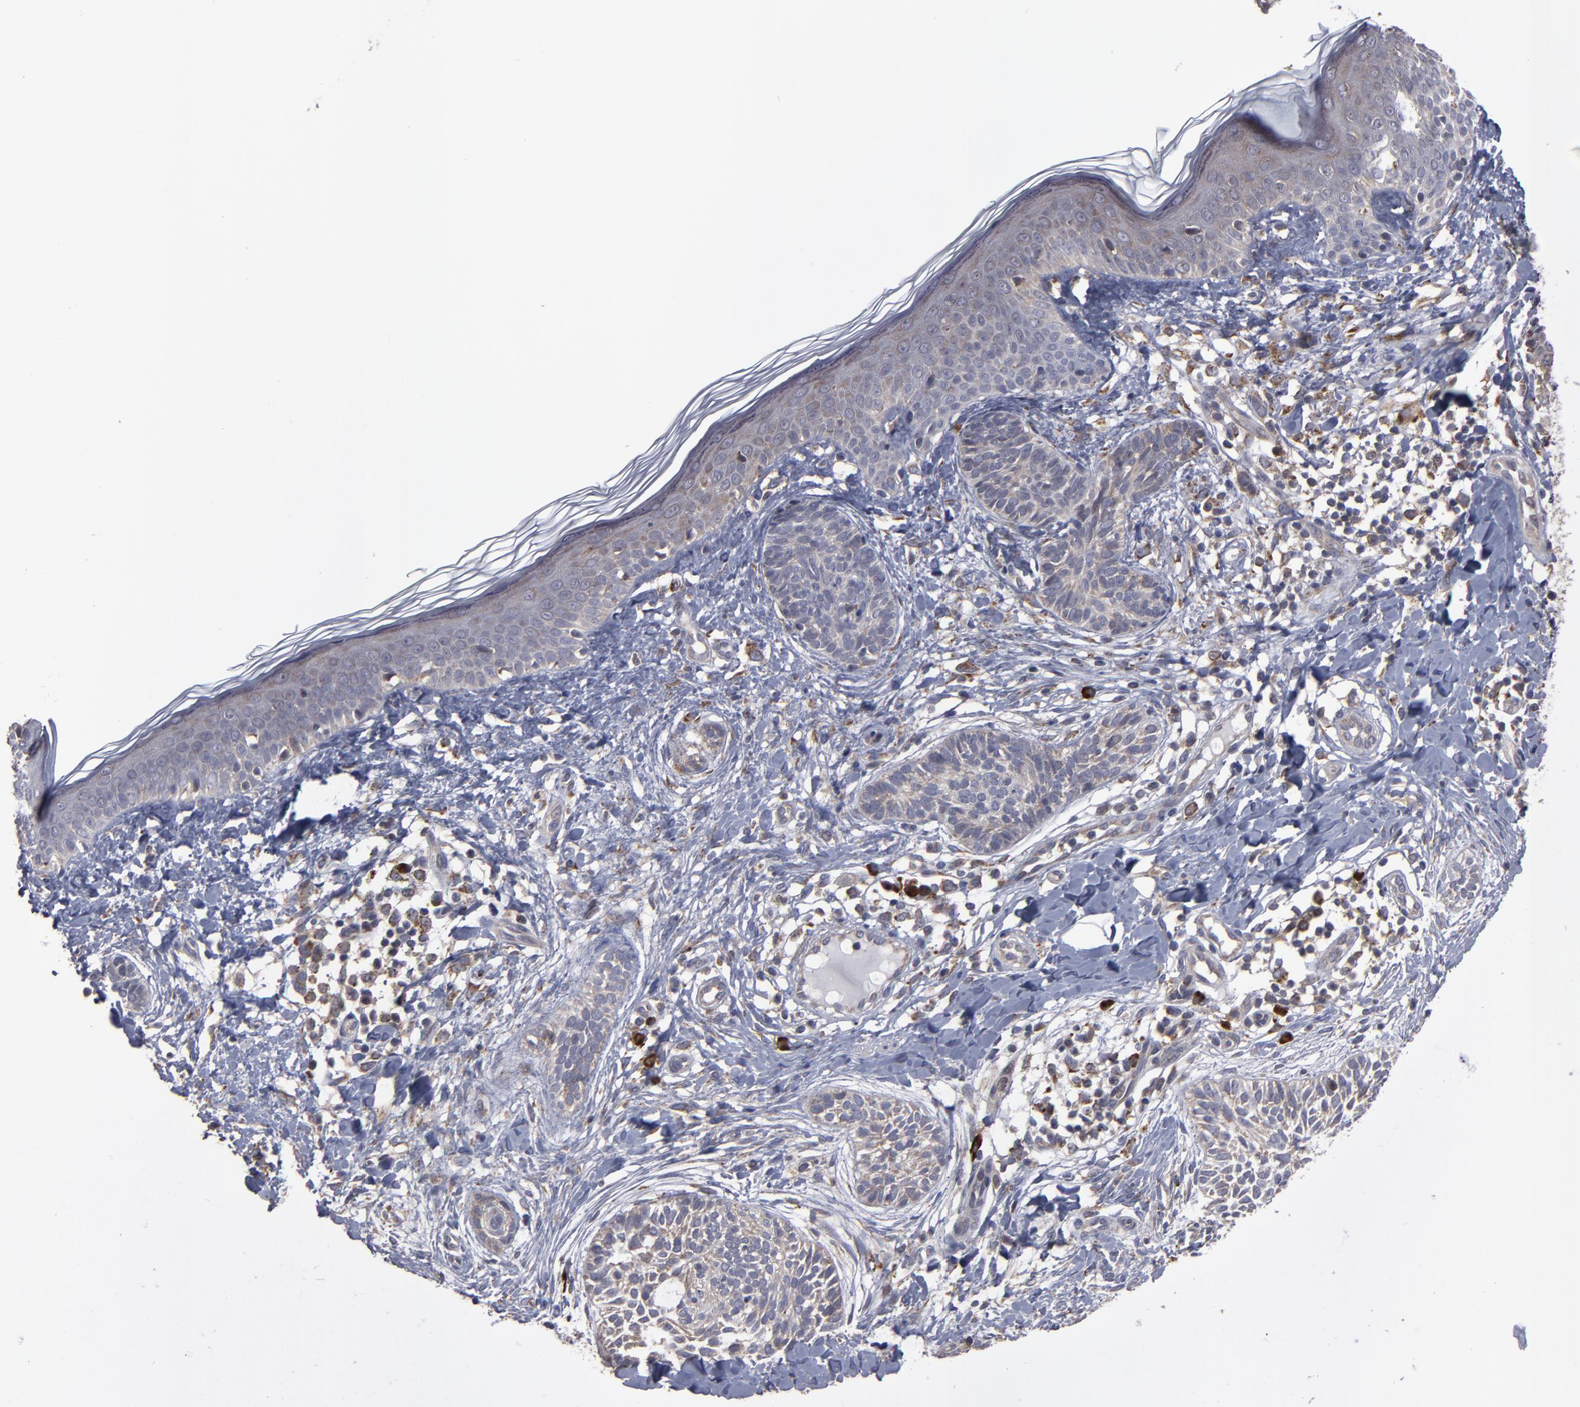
{"staining": {"intensity": "weak", "quantity": ">75%", "location": "cytoplasmic/membranous"}, "tissue": "skin cancer", "cell_type": "Tumor cells", "image_type": "cancer", "snomed": [{"axis": "morphology", "description": "Normal tissue, NOS"}, {"axis": "morphology", "description": "Basal cell carcinoma"}, {"axis": "topography", "description": "Skin"}], "caption": "Skin cancer (basal cell carcinoma) was stained to show a protein in brown. There is low levels of weak cytoplasmic/membranous expression in about >75% of tumor cells.", "gene": "SND1", "patient": {"sex": "male", "age": 63}}